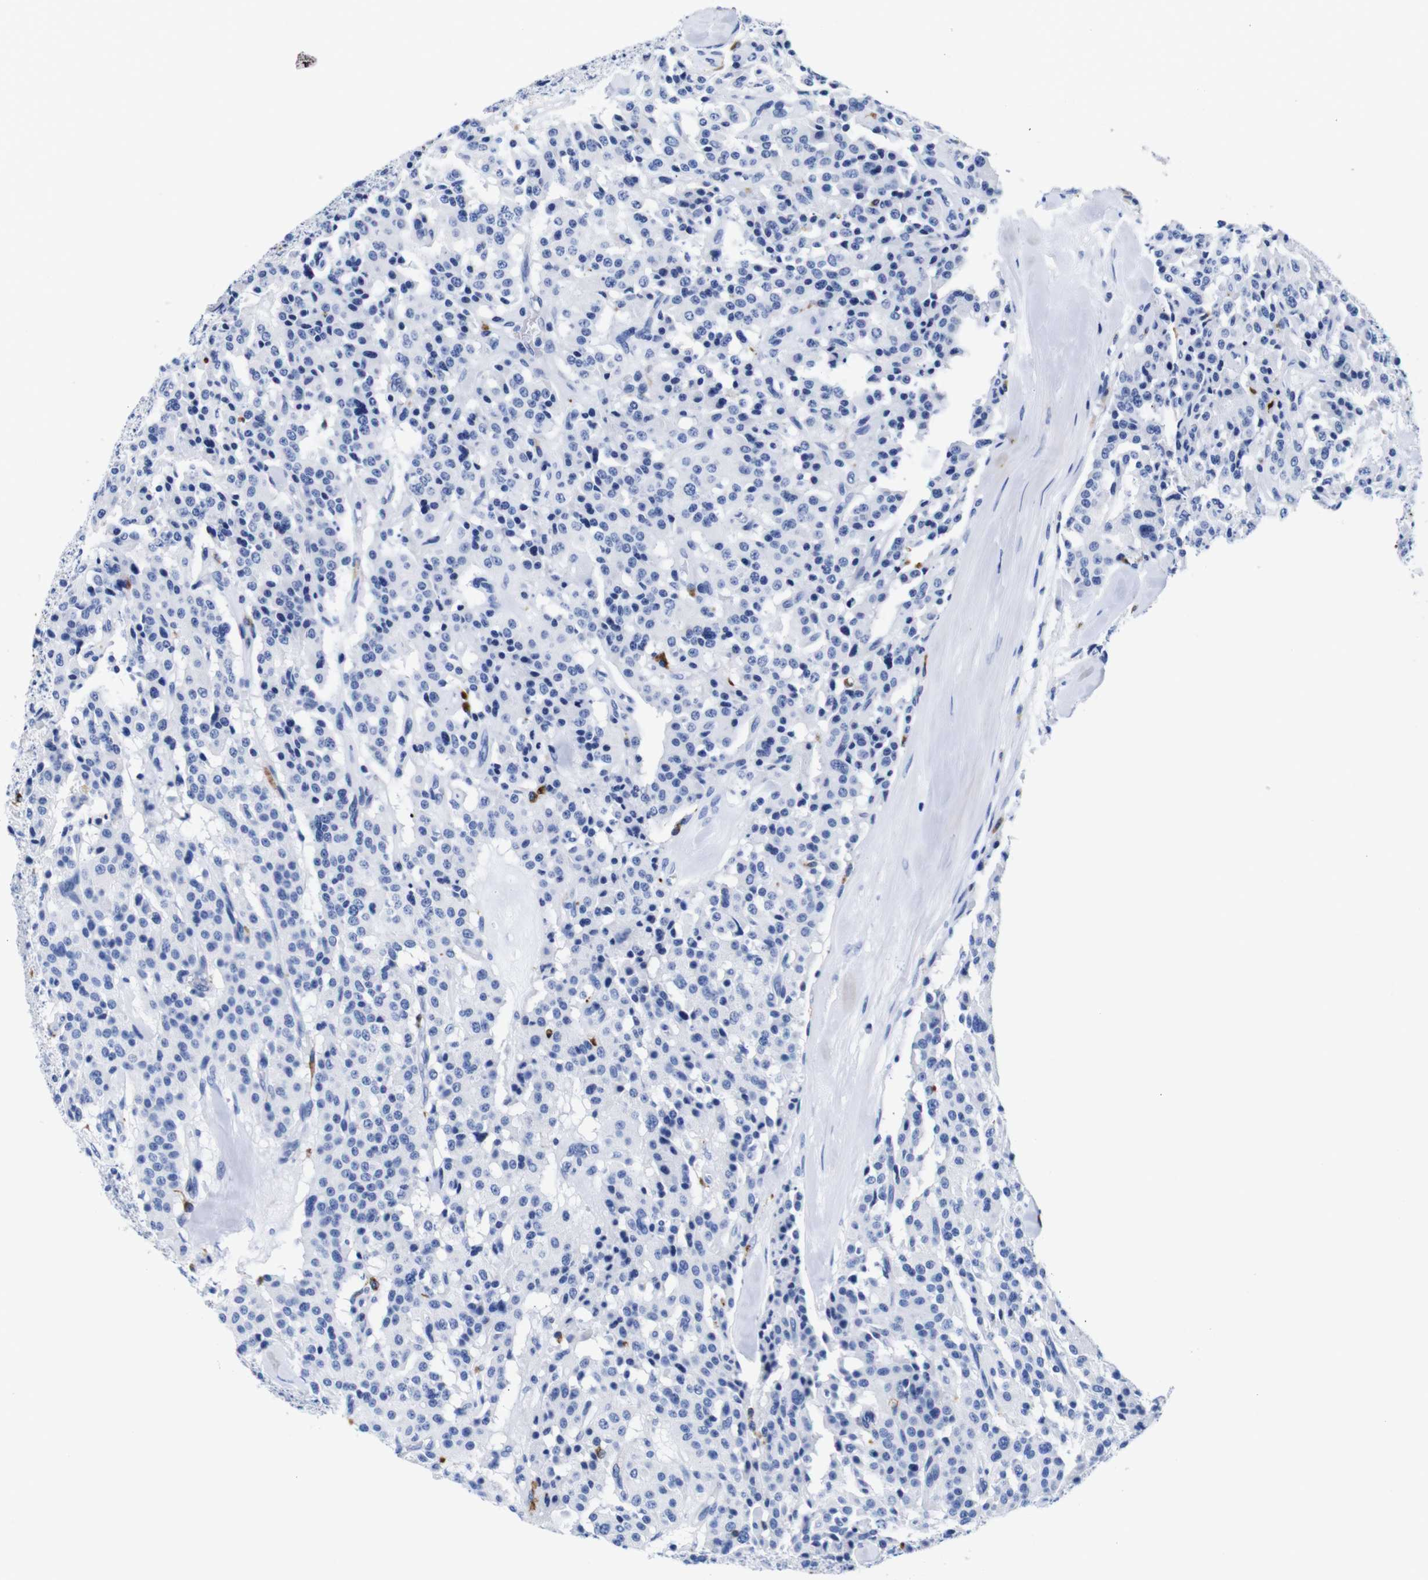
{"staining": {"intensity": "negative", "quantity": "none", "location": "none"}, "tissue": "carcinoid", "cell_type": "Tumor cells", "image_type": "cancer", "snomed": [{"axis": "morphology", "description": "Carcinoid, malignant, NOS"}, {"axis": "topography", "description": "Lung"}], "caption": "This is an IHC micrograph of carcinoid (malignant). There is no positivity in tumor cells.", "gene": "HLA-DMB", "patient": {"sex": "male", "age": 30}}